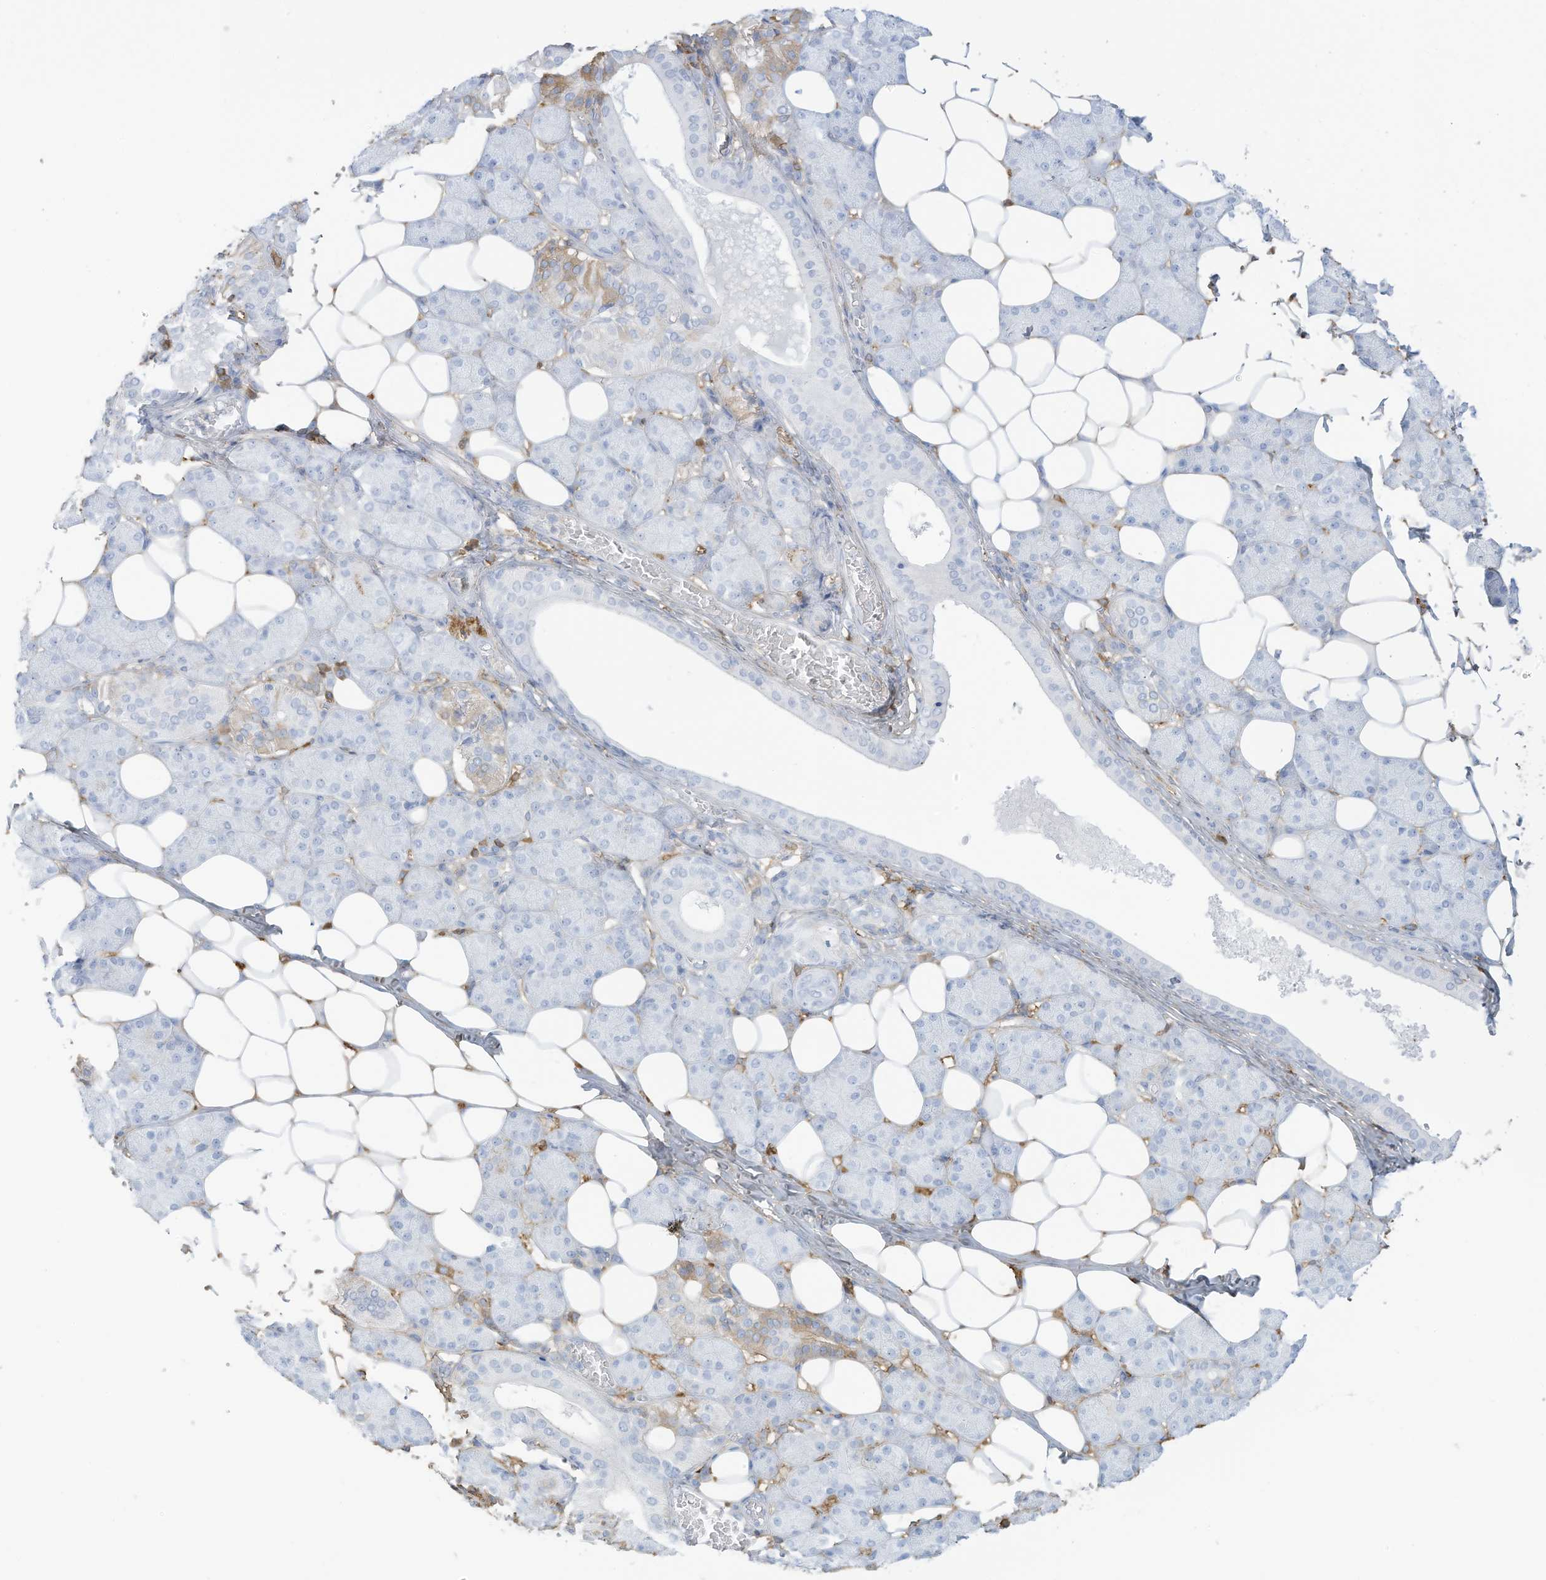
{"staining": {"intensity": "moderate", "quantity": "<25%", "location": "cytoplasmic/membranous"}, "tissue": "salivary gland", "cell_type": "Glandular cells", "image_type": "normal", "snomed": [{"axis": "morphology", "description": "Normal tissue, NOS"}, {"axis": "topography", "description": "Salivary gland"}], "caption": "High-magnification brightfield microscopy of normal salivary gland stained with DAB (3,3'-diaminobenzidine) (brown) and counterstained with hematoxylin (blue). glandular cells exhibit moderate cytoplasmic/membranous expression is identified in about<25% of cells. (DAB (3,3'-diaminobenzidine) IHC, brown staining for protein, blue staining for nuclei).", "gene": "HSD17B13", "patient": {"sex": "female", "age": 33}}